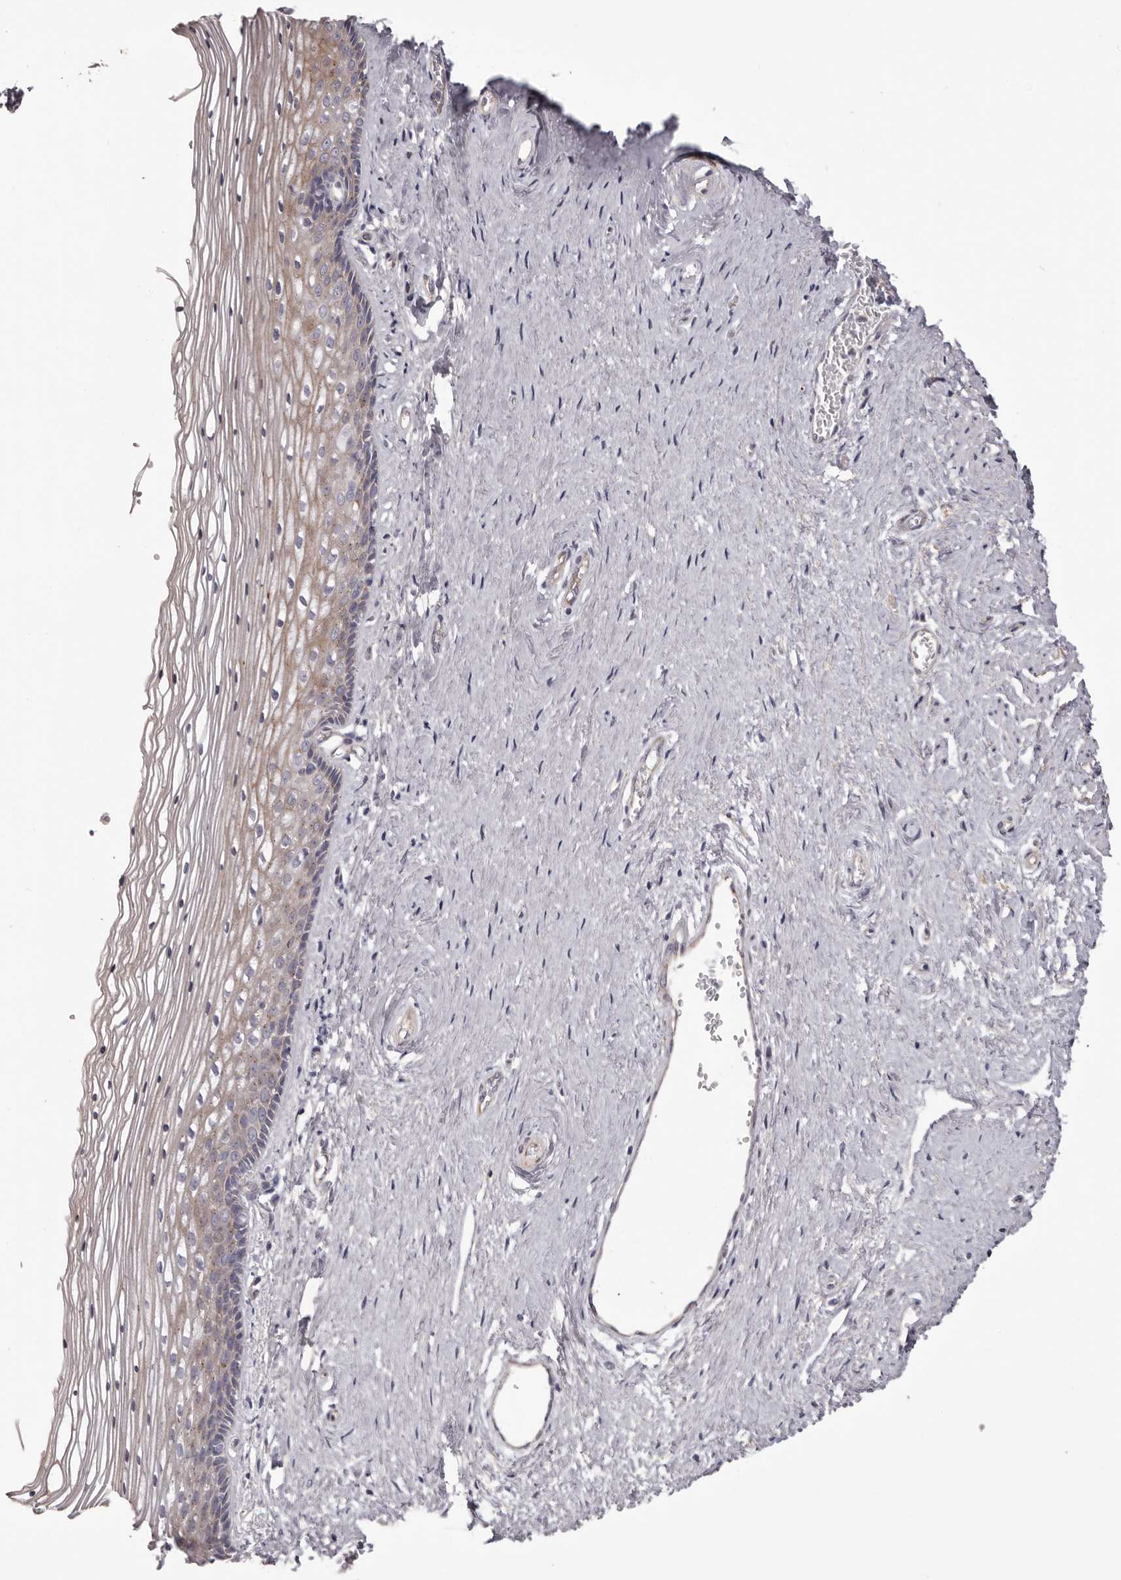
{"staining": {"intensity": "moderate", "quantity": "25%-75%", "location": "cytoplasmic/membranous"}, "tissue": "vagina", "cell_type": "Squamous epithelial cells", "image_type": "normal", "snomed": [{"axis": "morphology", "description": "Normal tissue, NOS"}, {"axis": "topography", "description": "Vagina"}], "caption": "An IHC micrograph of unremarkable tissue is shown. Protein staining in brown highlights moderate cytoplasmic/membranous positivity in vagina within squamous epithelial cells.", "gene": "PEG10", "patient": {"sex": "female", "age": 46}}